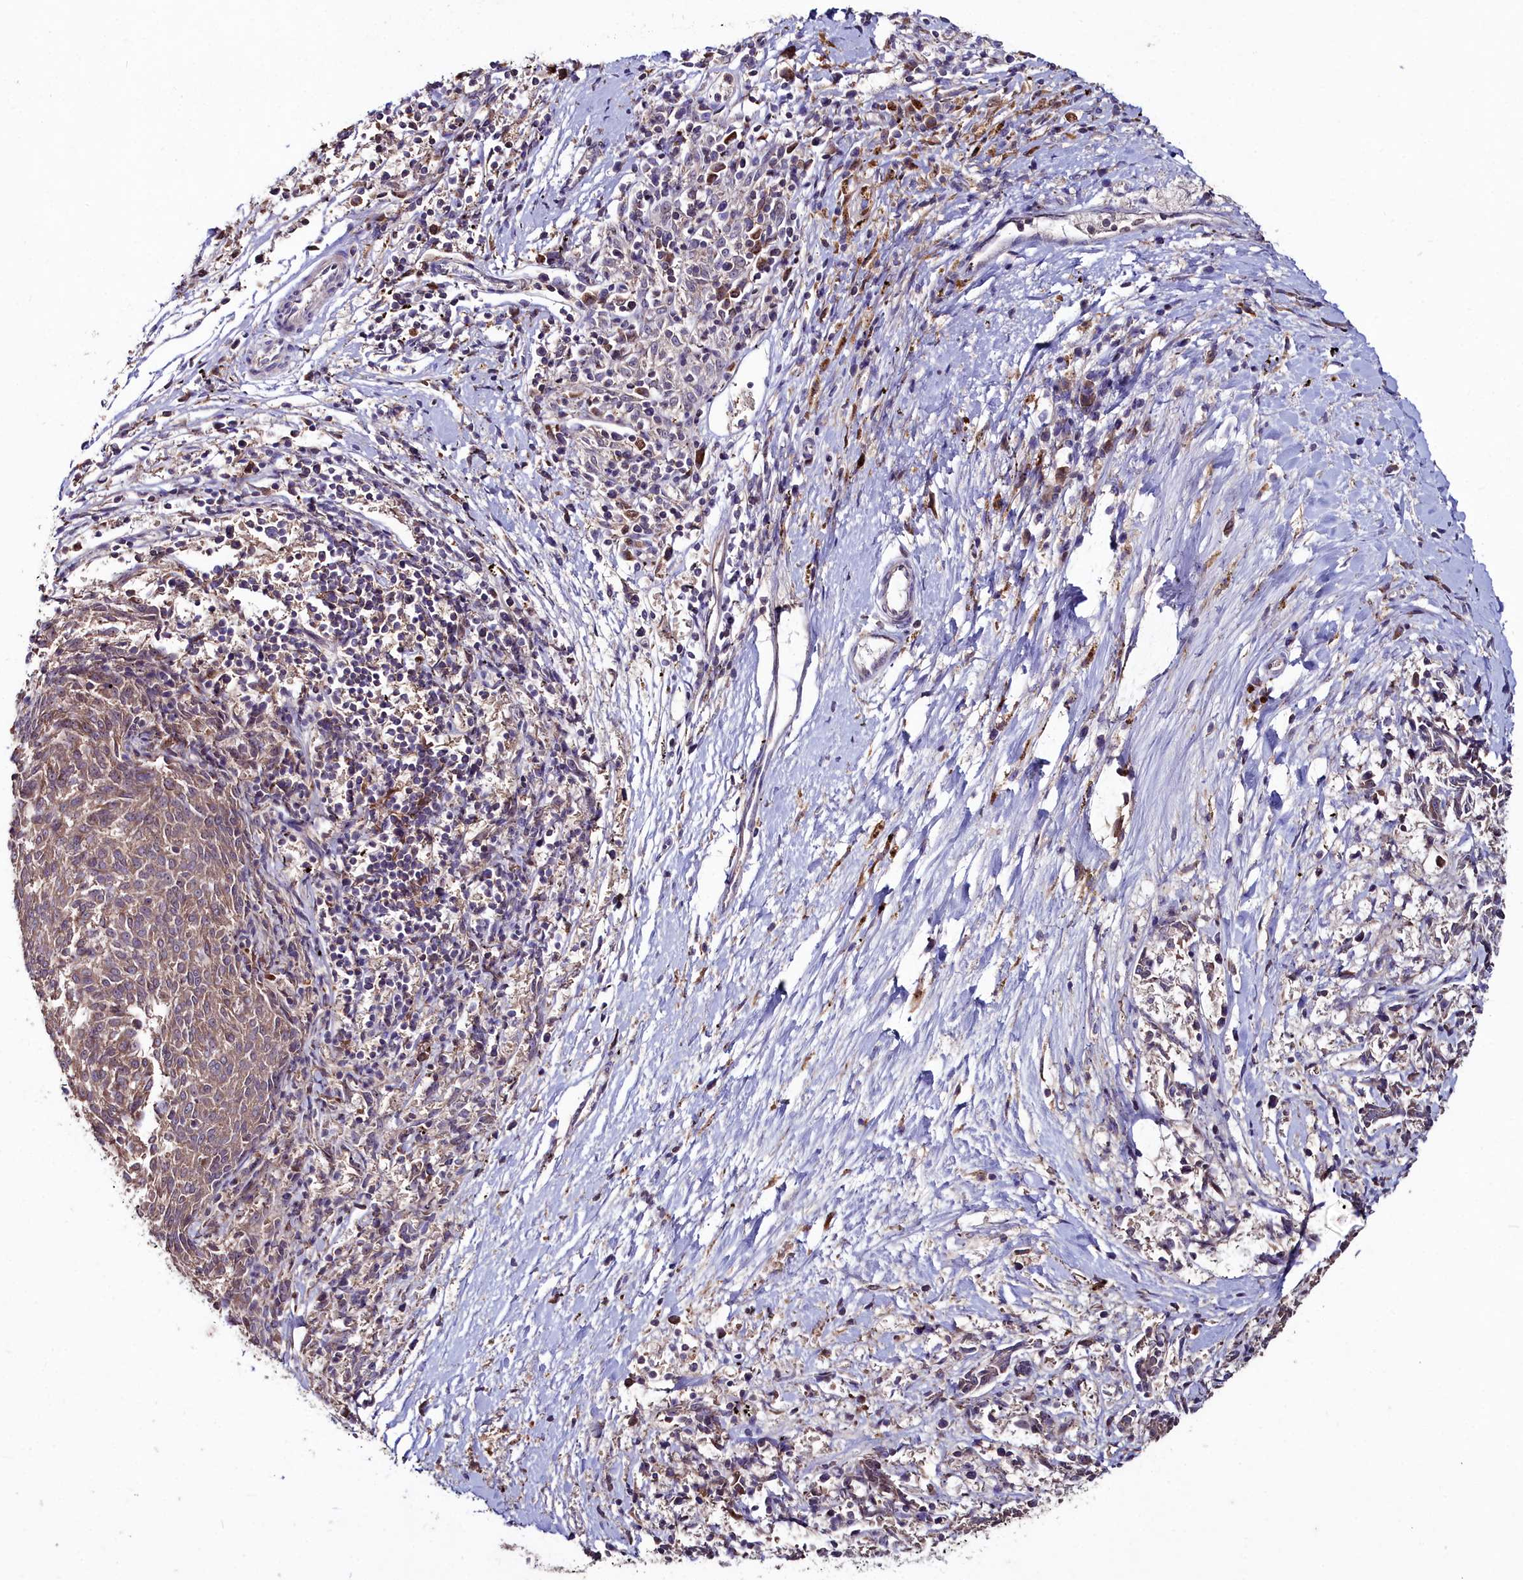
{"staining": {"intensity": "weak", "quantity": ">75%", "location": "cytoplasmic/membranous"}, "tissue": "melanoma", "cell_type": "Tumor cells", "image_type": "cancer", "snomed": [{"axis": "morphology", "description": "Malignant melanoma, NOS"}, {"axis": "topography", "description": "Skin"}], "caption": "A histopathology image showing weak cytoplasmic/membranous expression in approximately >75% of tumor cells in malignant melanoma, as visualized by brown immunohistochemical staining.", "gene": "AMBRA1", "patient": {"sex": "female", "age": 72}}